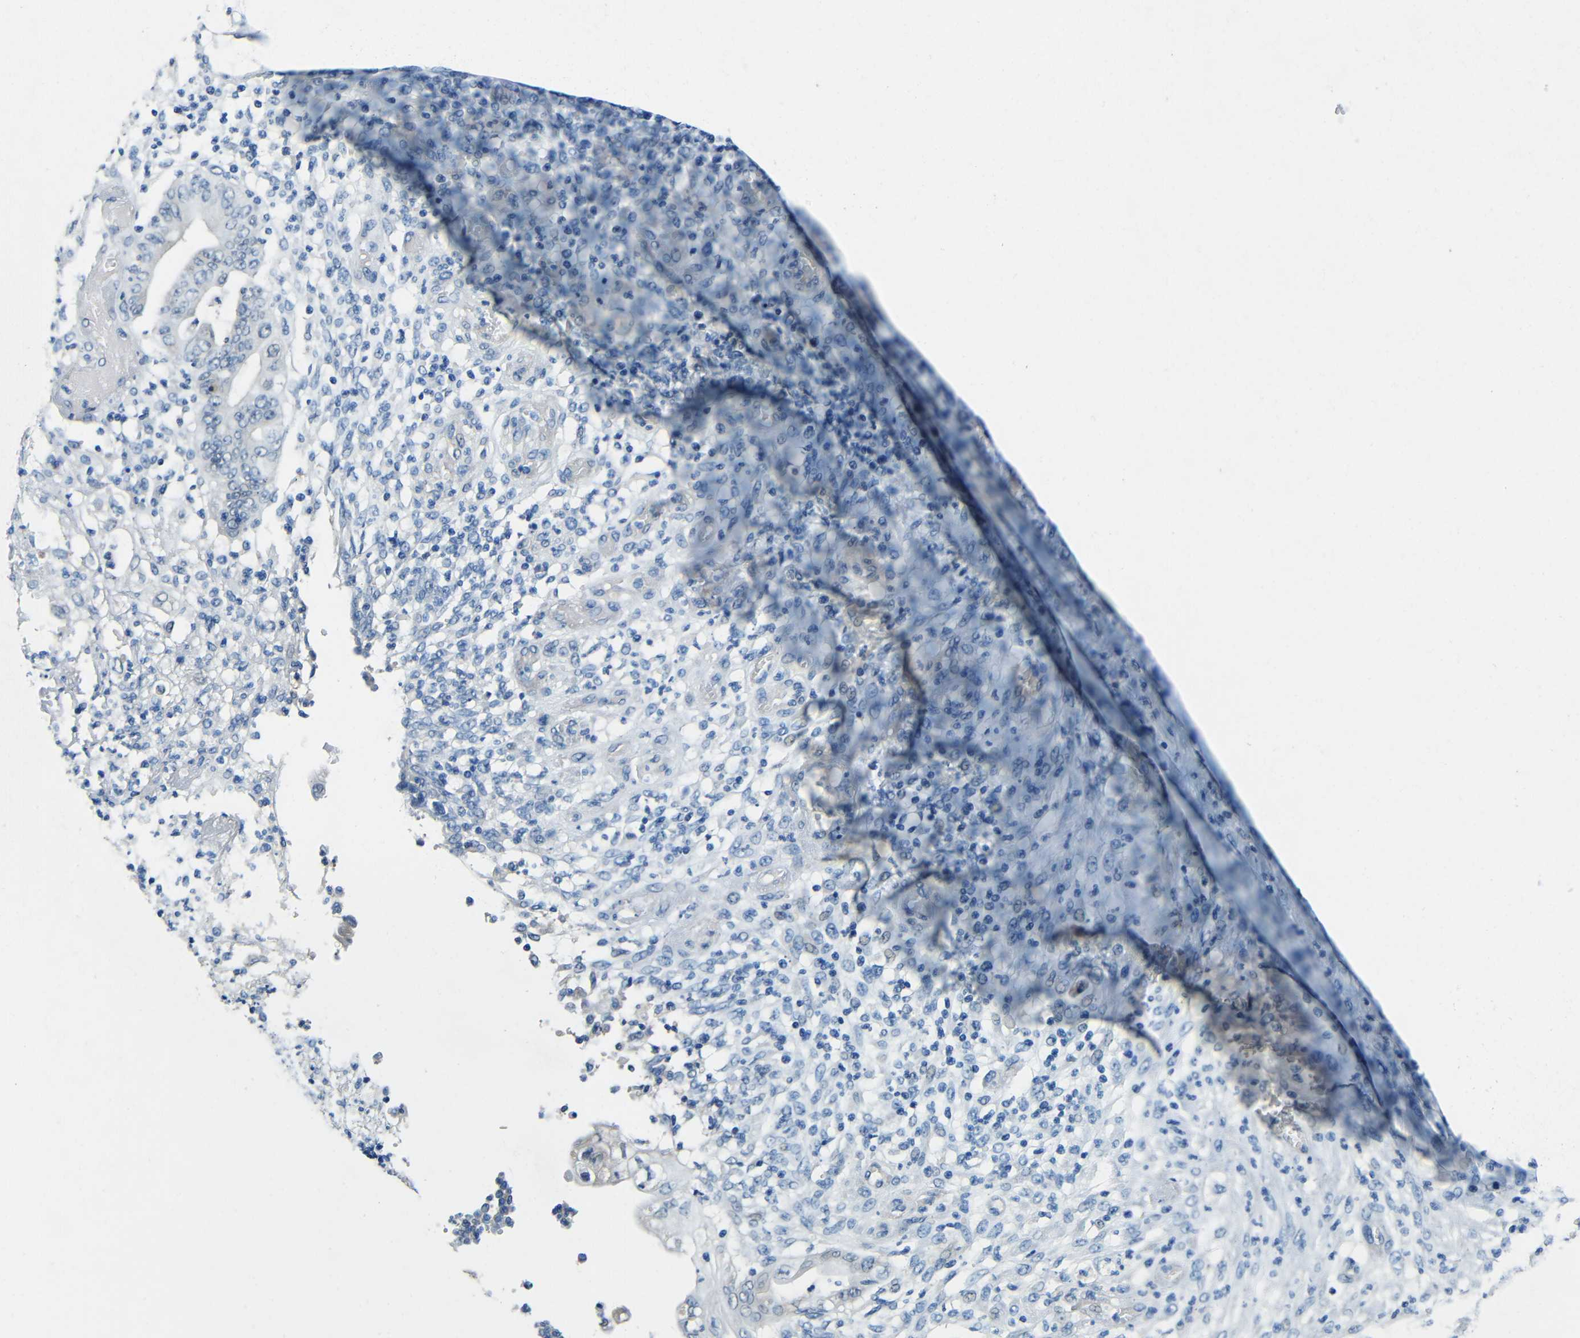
{"staining": {"intensity": "negative", "quantity": "none", "location": "none"}, "tissue": "stomach cancer", "cell_type": "Tumor cells", "image_type": "cancer", "snomed": [{"axis": "morphology", "description": "Adenocarcinoma, NOS"}, {"axis": "topography", "description": "Stomach"}], "caption": "A histopathology image of stomach adenocarcinoma stained for a protein displays no brown staining in tumor cells.", "gene": "ADAP1", "patient": {"sex": "female", "age": 73}}